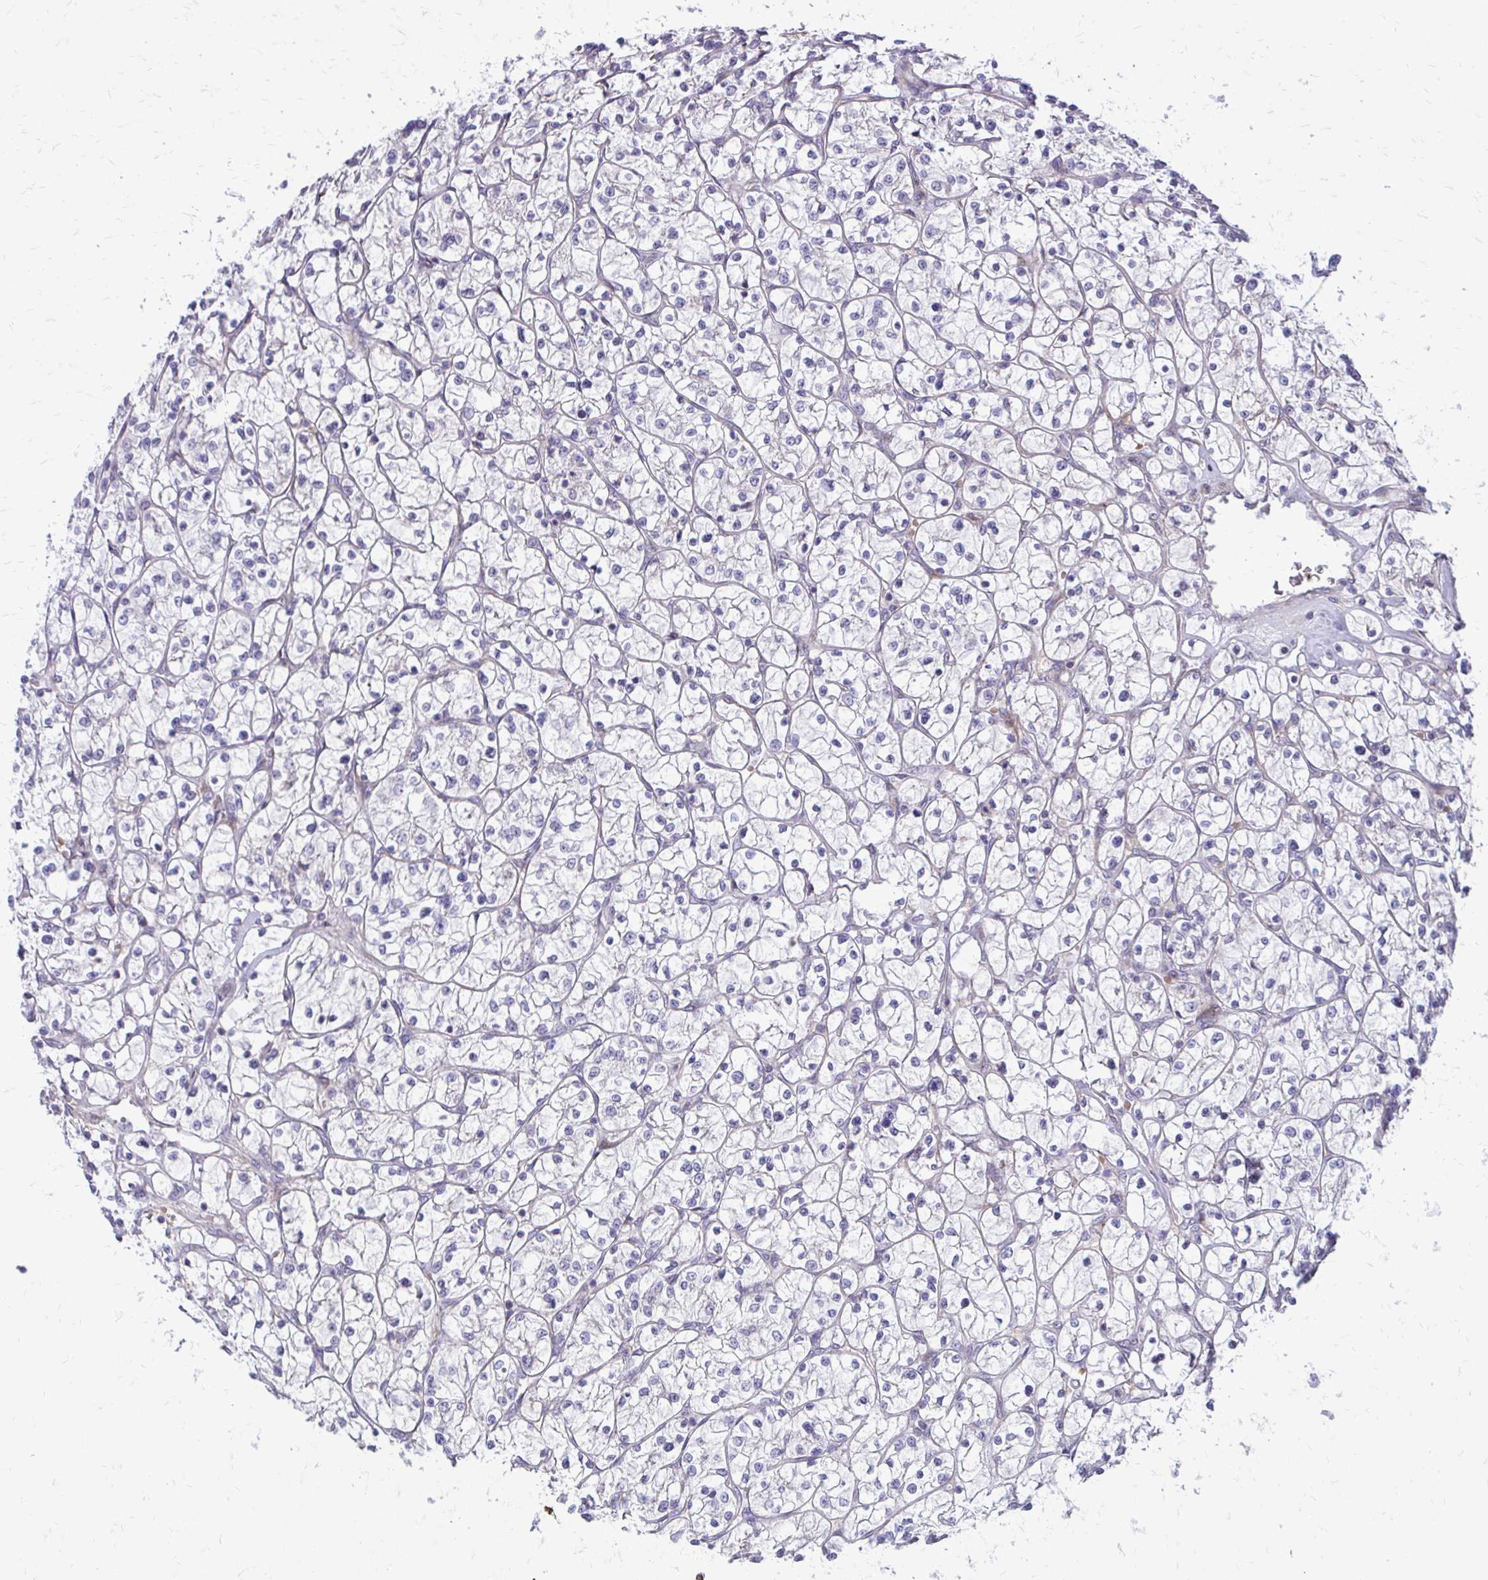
{"staining": {"intensity": "negative", "quantity": "none", "location": "none"}, "tissue": "renal cancer", "cell_type": "Tumor cells", "image_type": "cancer", "snomed": [{"axis": "morphology", "description": "Adenocarcinoma, NOS"}, {"axis": "topography", "description": "Kidney"}], "caption": "This is a micrograph of immunohistochemistry staining of renal cancer (adenocarcinoma), which shows no positivity in tumor cells.", "gene": "FUNDC2", "patient": {"sex": "female", "age": 64}}